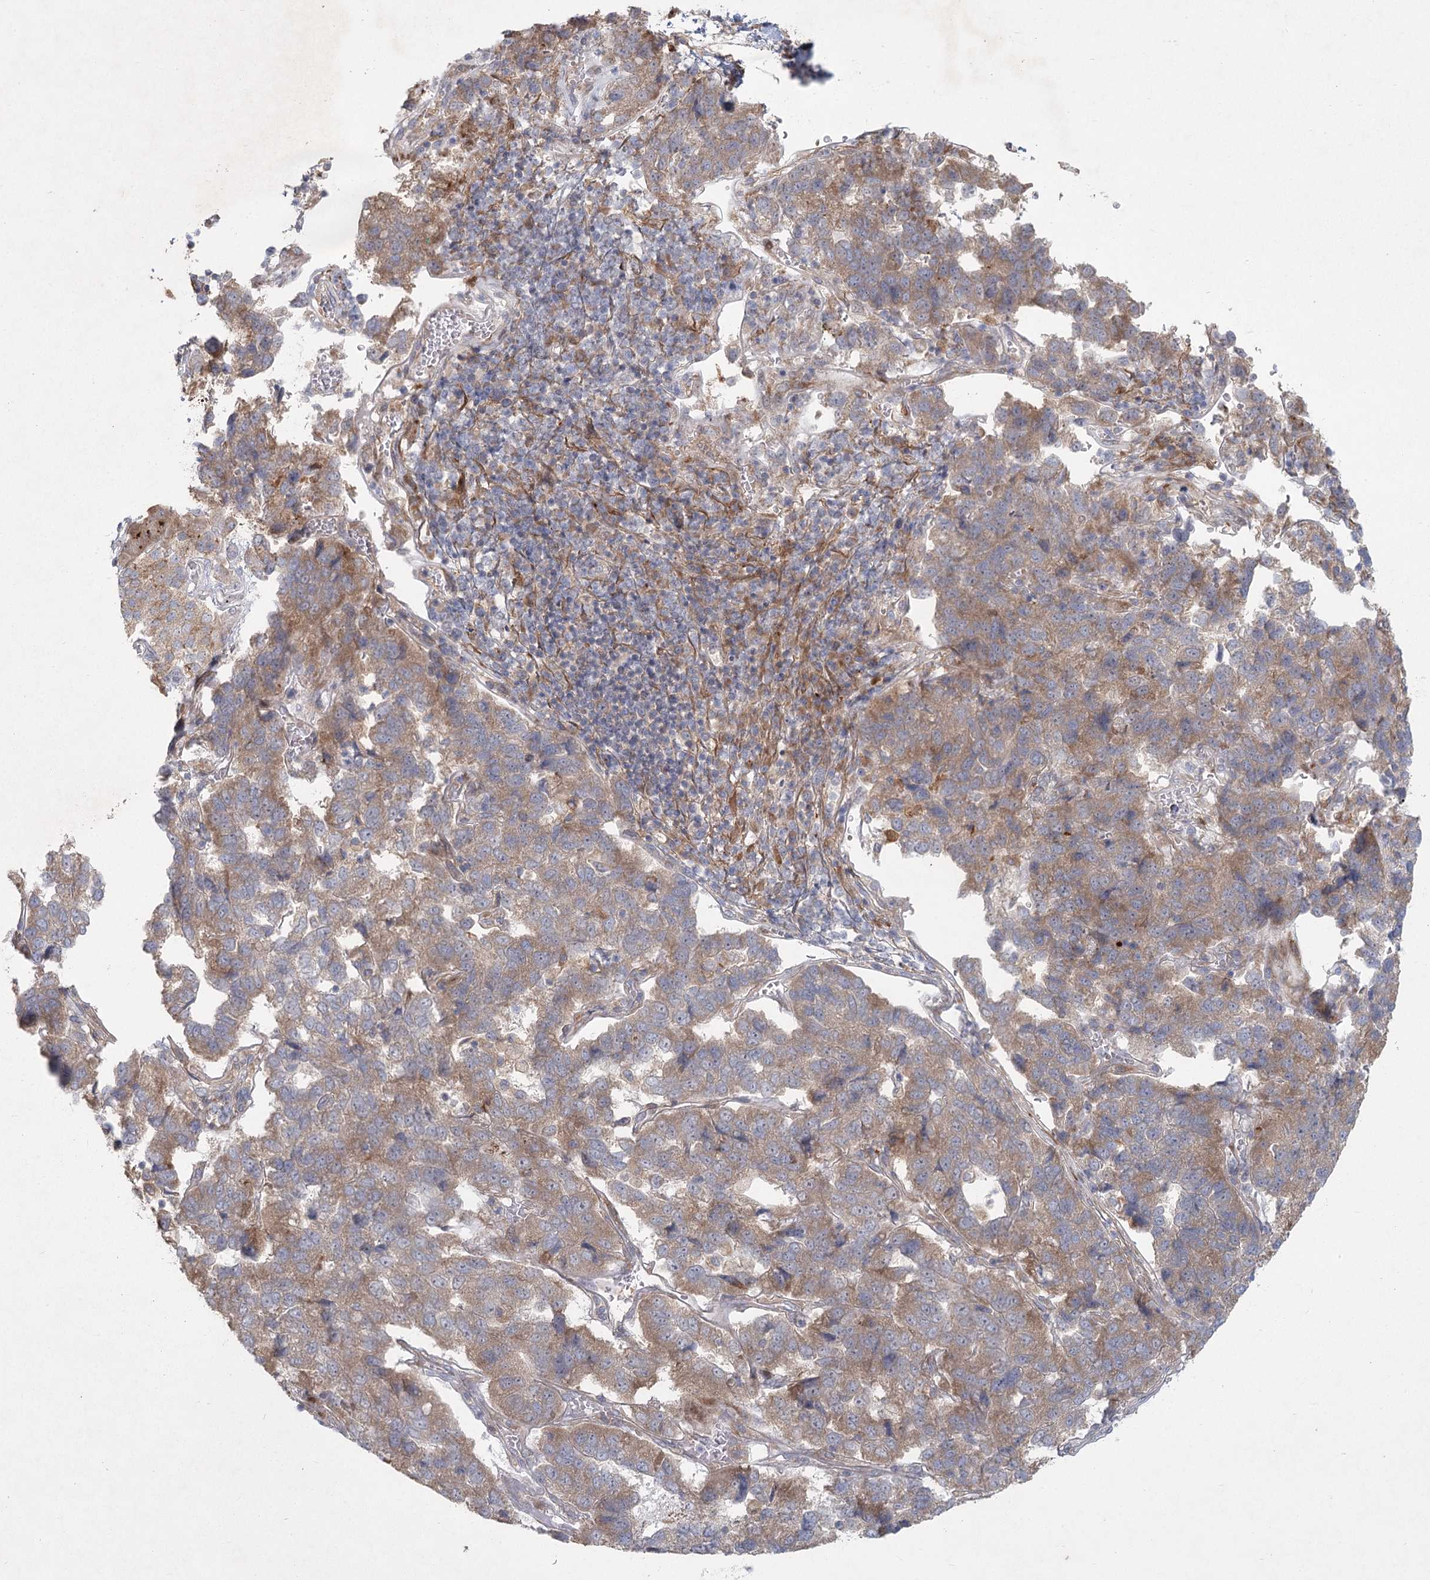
{"staining": {"intensity": "moderate", "quantity": ">75%", "location": "cytoplasmic/membranous"}, "tissue": "pancreatic cancer", "cell_type": "Tumor cells", "image_type": "cancer", "snomed": [{"axis": "morphology", "description": "Adenocarcinoma, NOS"}, {"axis": "topography", "description": "Pancreas"}], "caption": "Immunohistochemistry (IHC) image of neoplastic tissue: pancreatic adenocarcinoma stained using immunohistochemistry exhibits medium levels of moderate protein expression localized specifically in the cytoplasmic/membranous of tumor cells, appearing as a cytoplasmic/membranous brown color.", "gene": "FAM110C", "patient": {"sex": "female", "age": 61}}